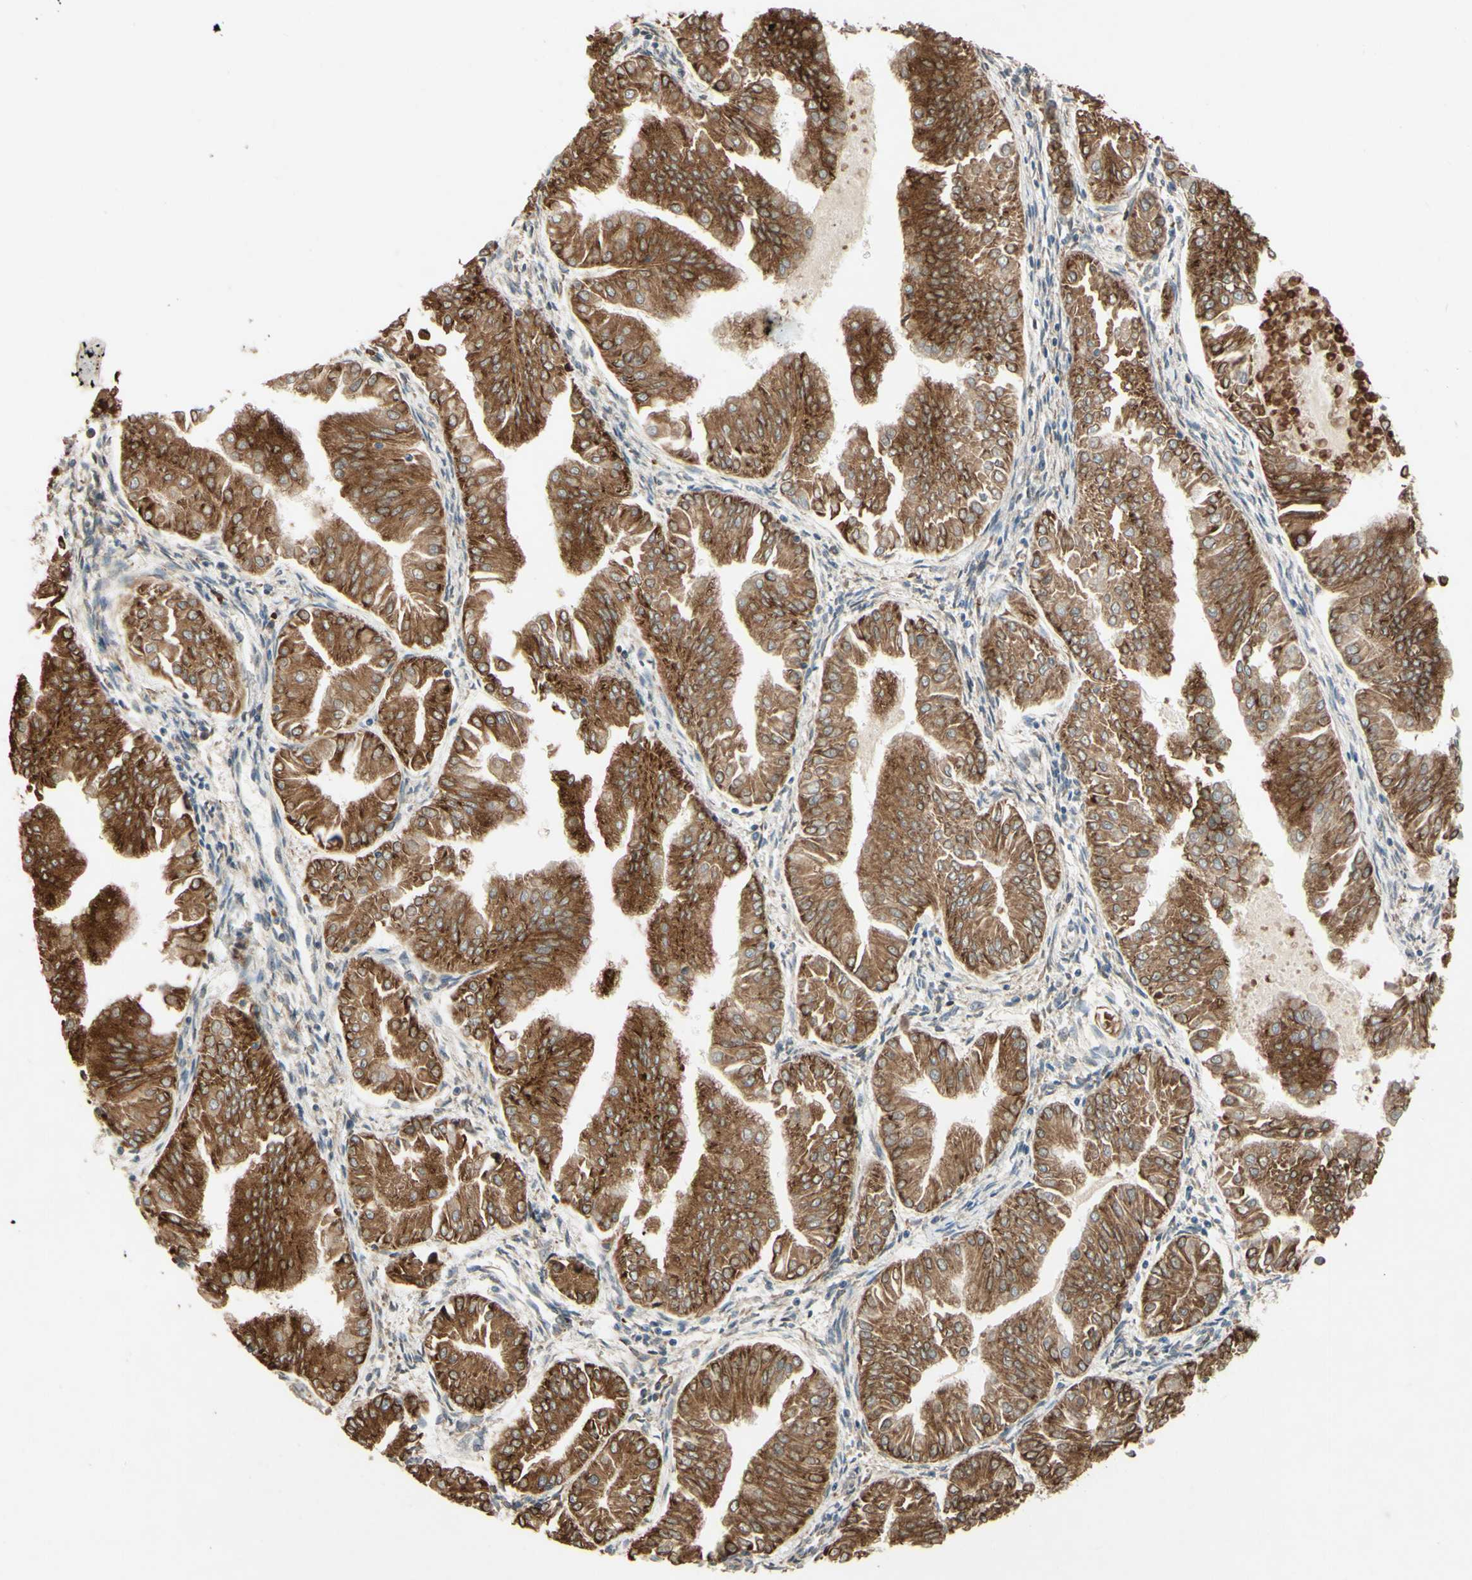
{"staining": {"intensity": "moderate", "quantity": ">75%", "location": "cytoplasmic/membranous,nuclear"}, "tissue": "endometrial cancer", "cell_type": "Tumor cells", "image_type": "cancer", "snomed": [{"axis": "morphology", "description": "Adenocarcinoma, NOS"}, {"axis": "topography", "description": "Endometrium"}], "caption": "Endometrial cancer stained with IHC demonstrates moderate cytoplasmic/membranous and nuclear positivity in approximately >75% of tumor cells.", "gene": "PTPRU", "patient": {"sex": "female", "age": 53}}